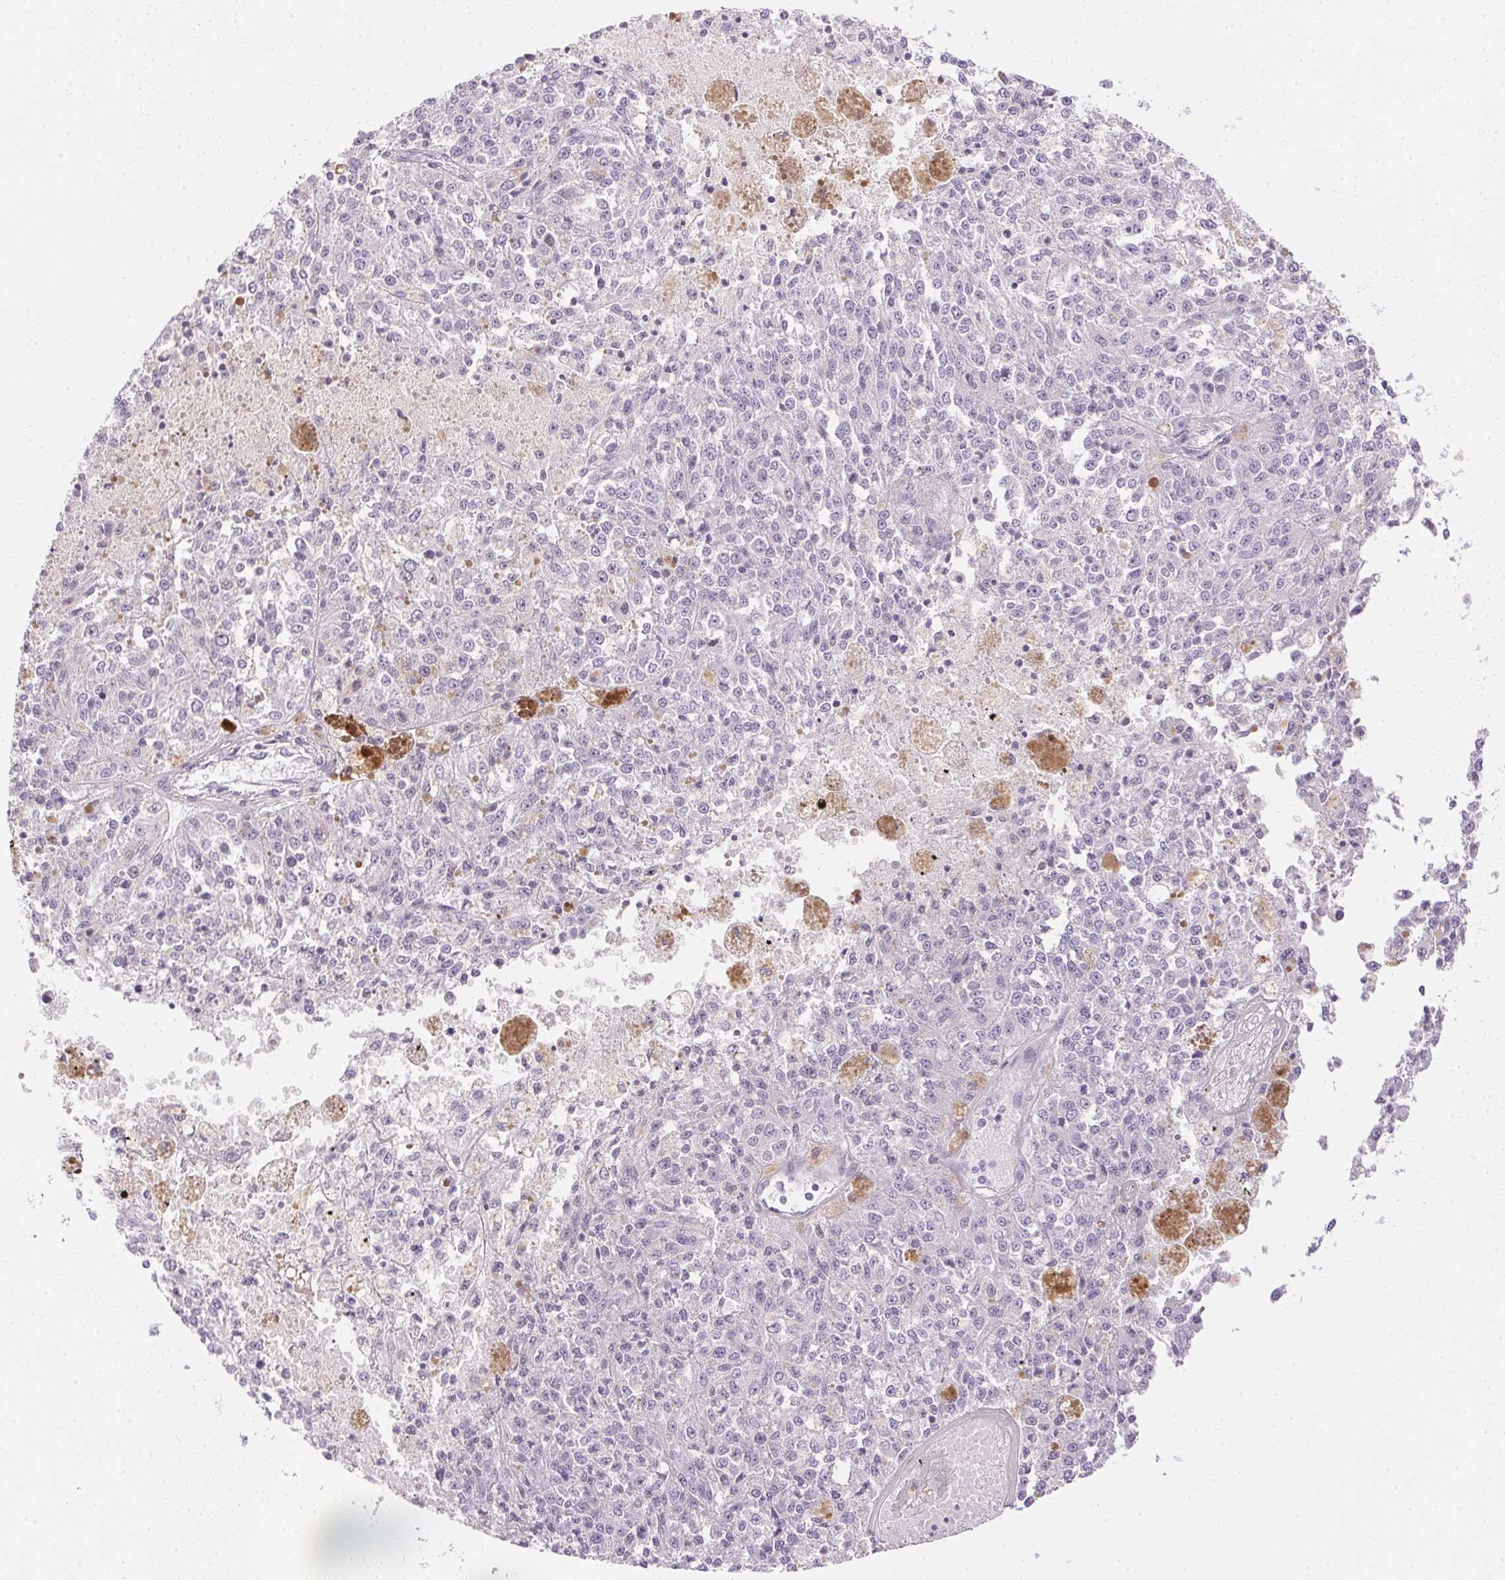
{"staining": {"intensity": "negative", "quantity": "none", "location": "none"}, "tissue": "melanoma", "cell_type": "Tumor cells", "image_type": "cancer", "snomed": [{"axis": "morphology", "description": "Malignant melanoma, Metastatic site"}, {"axis": "topography", "description": "Lymph node"}], "caption": "An image of melanoma stained for a protein reveals no brown staining in tumor cells.", "gene": "ATP6V1G3", "patient": {"sex": "female", "age": 64}}